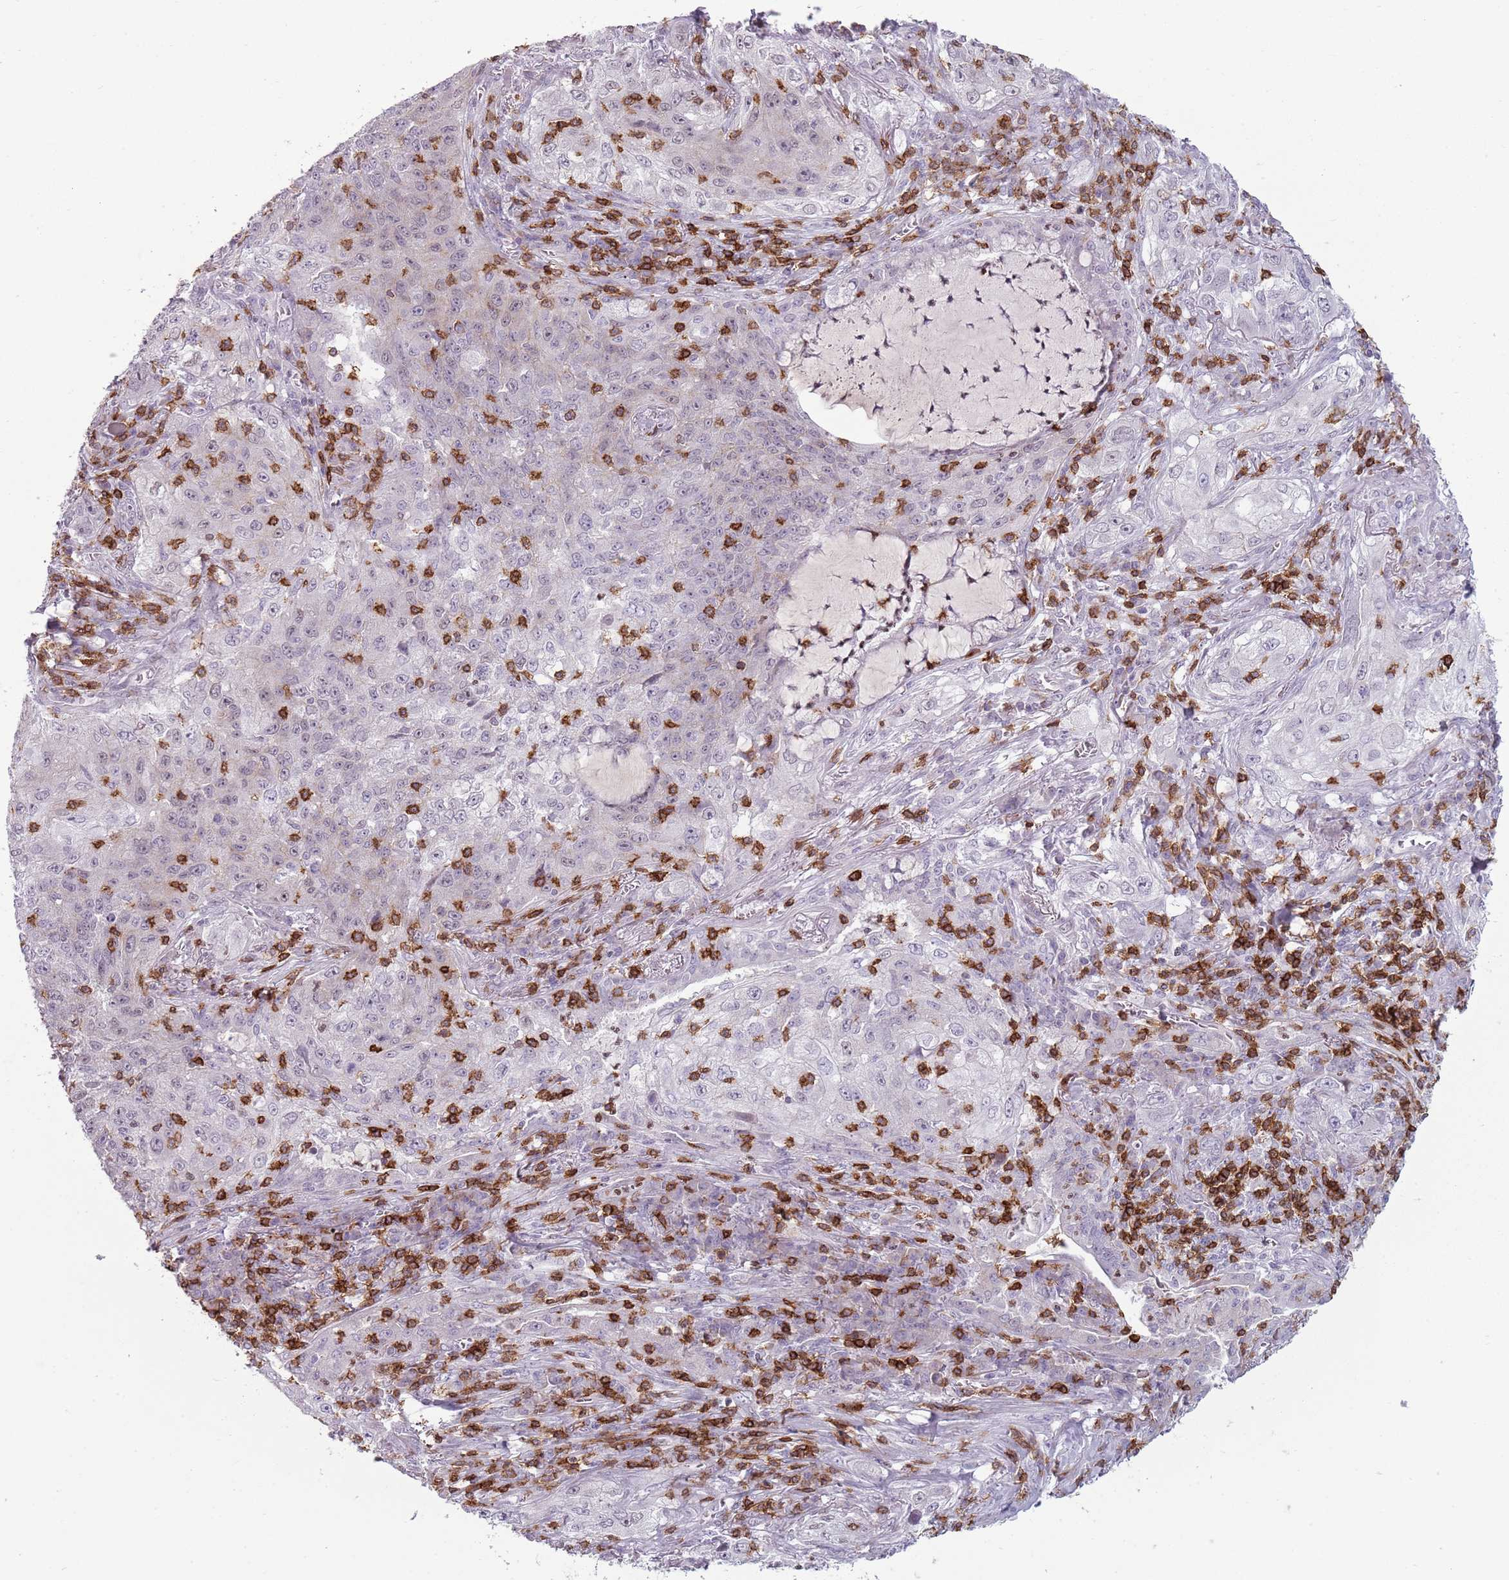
{"staining": {"intensity": "negative", "quantity": "none", "location": "none"}, "tissue": "lung cancer", "cell_type": "Tumor cells", "image_type": "cancer", "snomed": [{"axis": "morphology", "description": "Squamous cell carcinoma, NOS"}, {"axis": "topography", "description": "Lung"}], "caption": "Tumor cells are negative for brown protein staining in lung cancer.", "gene": "ZNF583", "patient": {"sex": "female", "age": 69}}